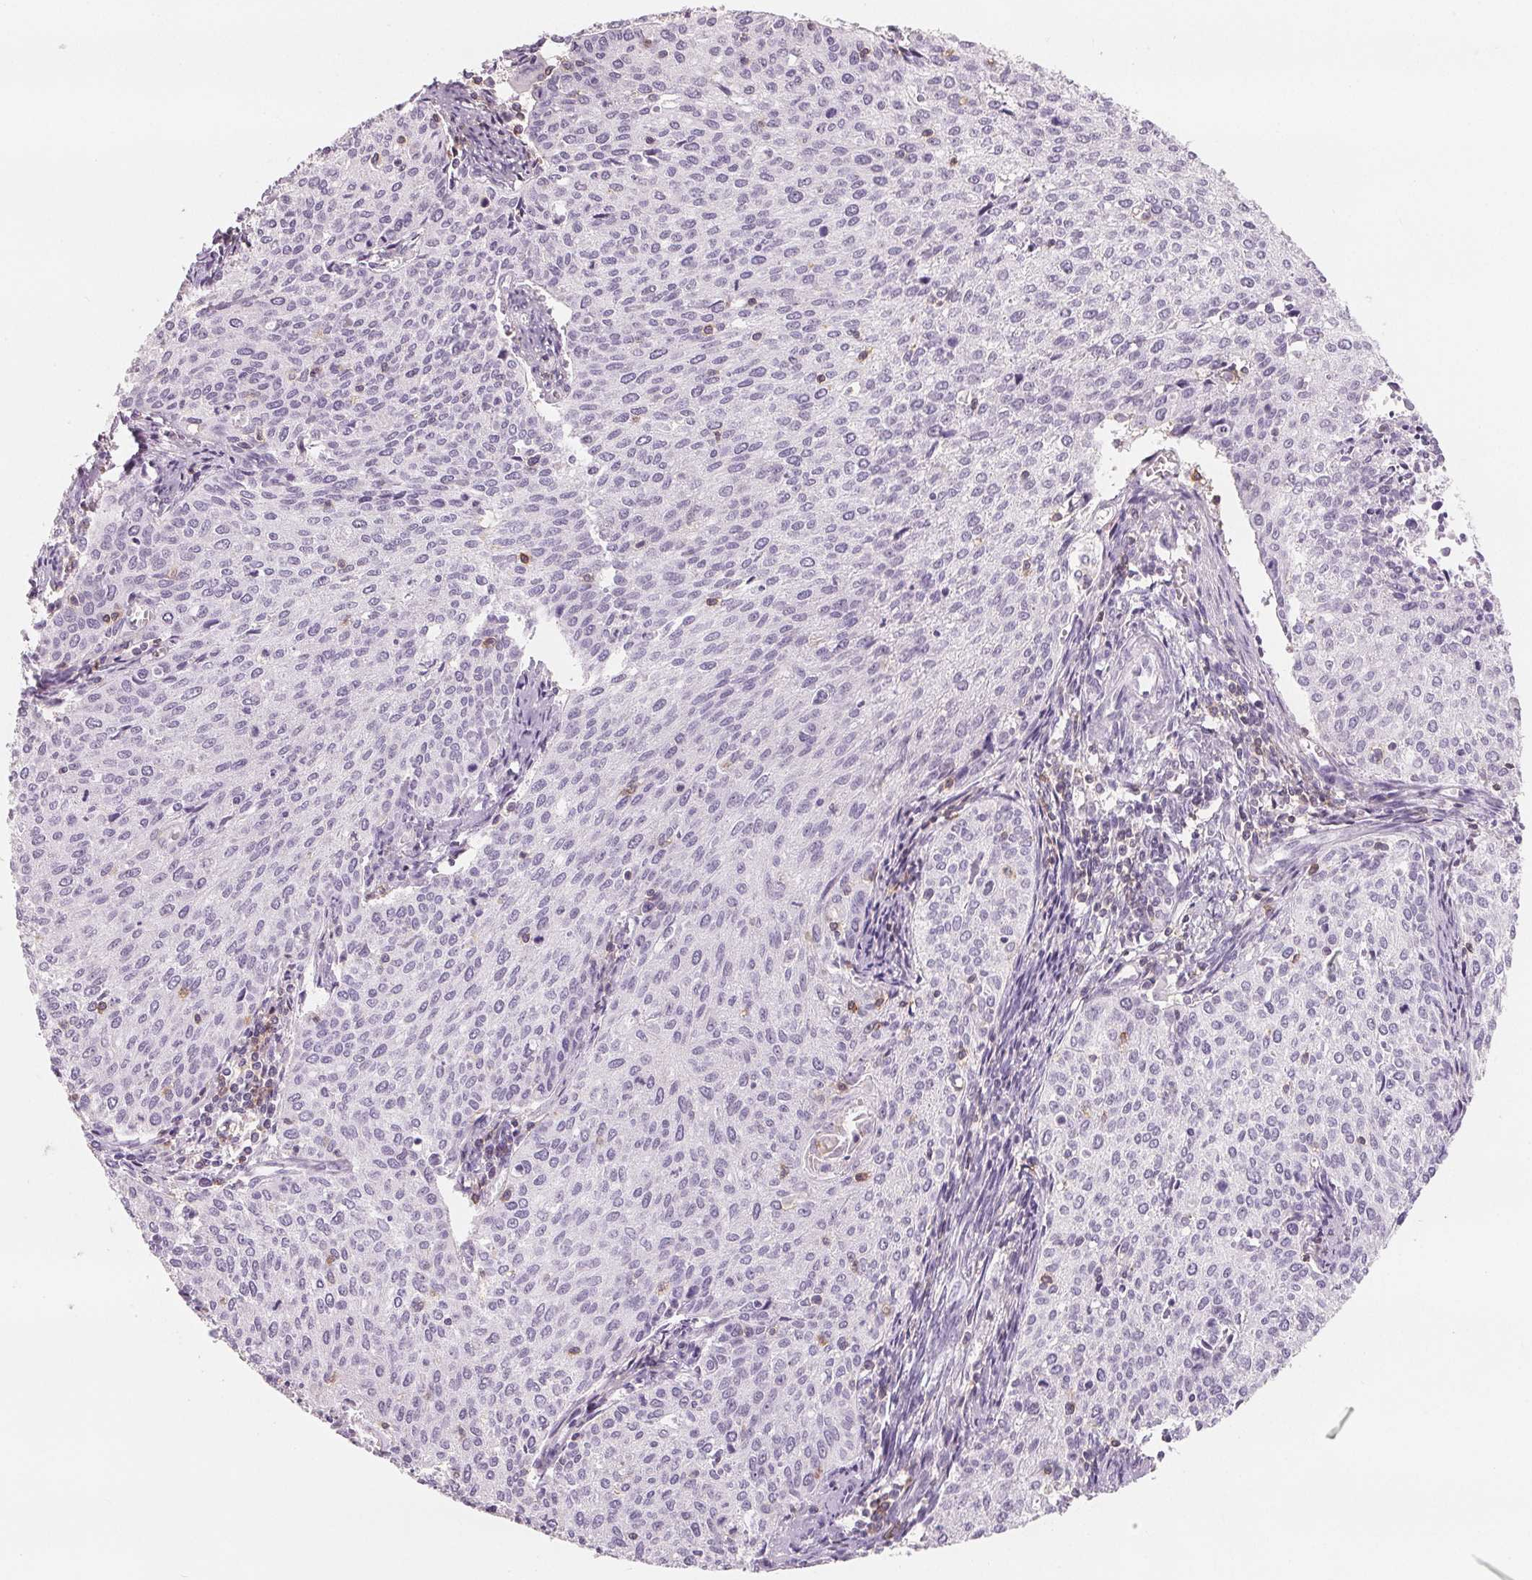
{"staining": {"intensity": "negative", "quantity": "none", "location": "none"}, "tissue": "cervical cancer", "cell_type": "Tumor cells", "image_type": "cancer", "snomed": [{"axis": "morphology", "description": "Squamous cell carcinoma, NOS"}, {"axis": "topography", "description": "Cervix"}], "caption": "This is a photomicrograph of immunohistochemistry (IHC) staining of squamous cell carcinoma (cervical), which shows no expression in tumor cells. (Immunohistochemistry, brightfield microscopy, high magnification).", "gene": "CD69", "patient": {"sex": "female", "age": 38}}